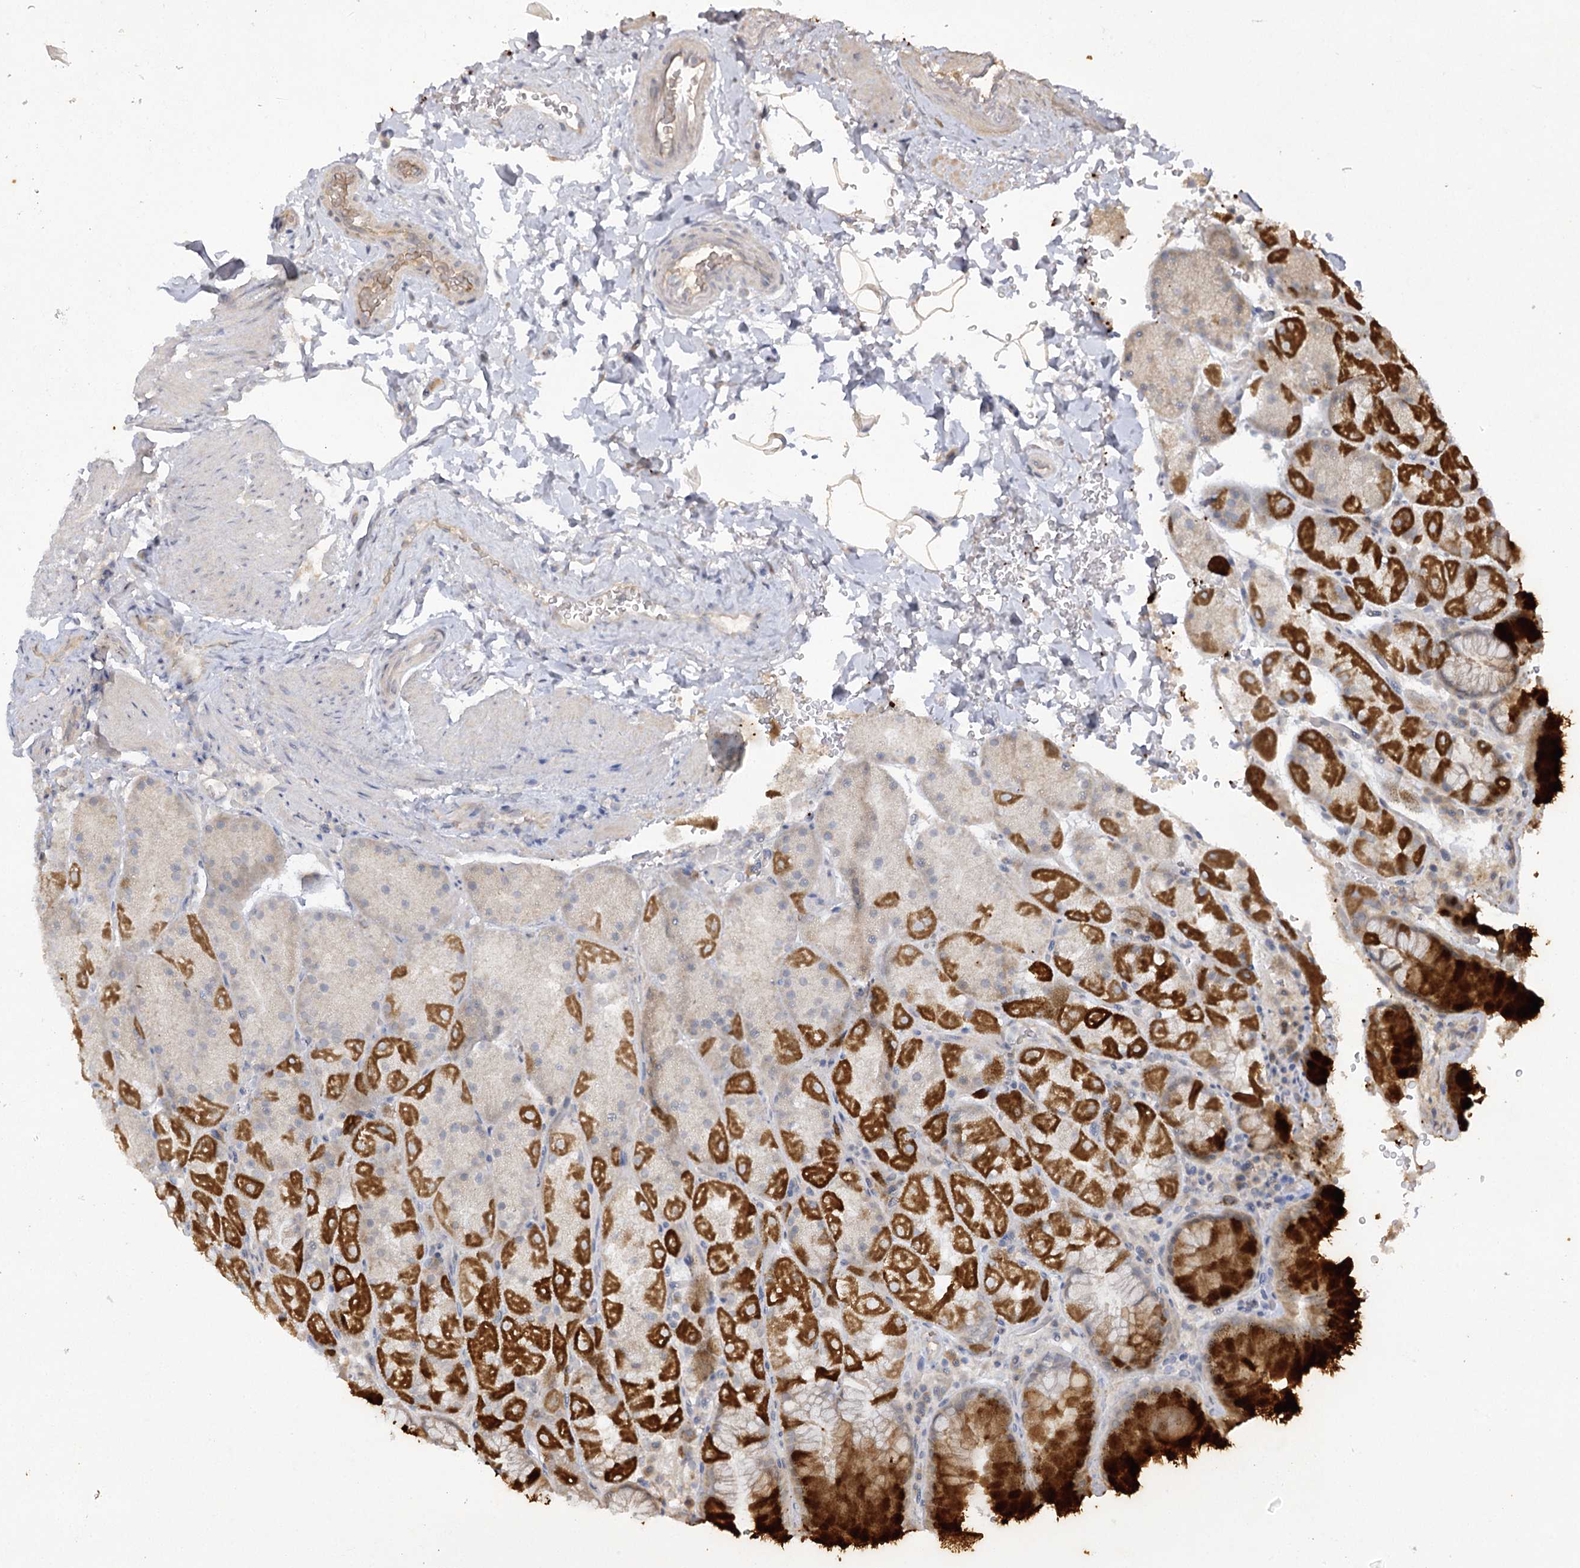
{"staining": {"intensity": "strong", "quantity": ">75%", "location": "cytoplasmic/membranous"}, "tissue": "stomach", "cell_type": "Glandular cells", "image_type": "normal", "snomed": [{"axis": "morphology", "description": "Normal tissue, NOS"}, {"axis": "topography", "description": "Stomach, upper"}, {"axis": "topography", "description": "Stomach, lower"}], "caption": "High-power microscopy captured an immunohistochemistry (IHC) image of normal stomach, revealing strong cytoplasmic/membranous positivity in approximately >75% of glandular cells. (DAB = brown stain, brightfield microscopy at high magnification).", "gene": "TRAF3IP1", "patient": {"sex": "male", "age": 67}}